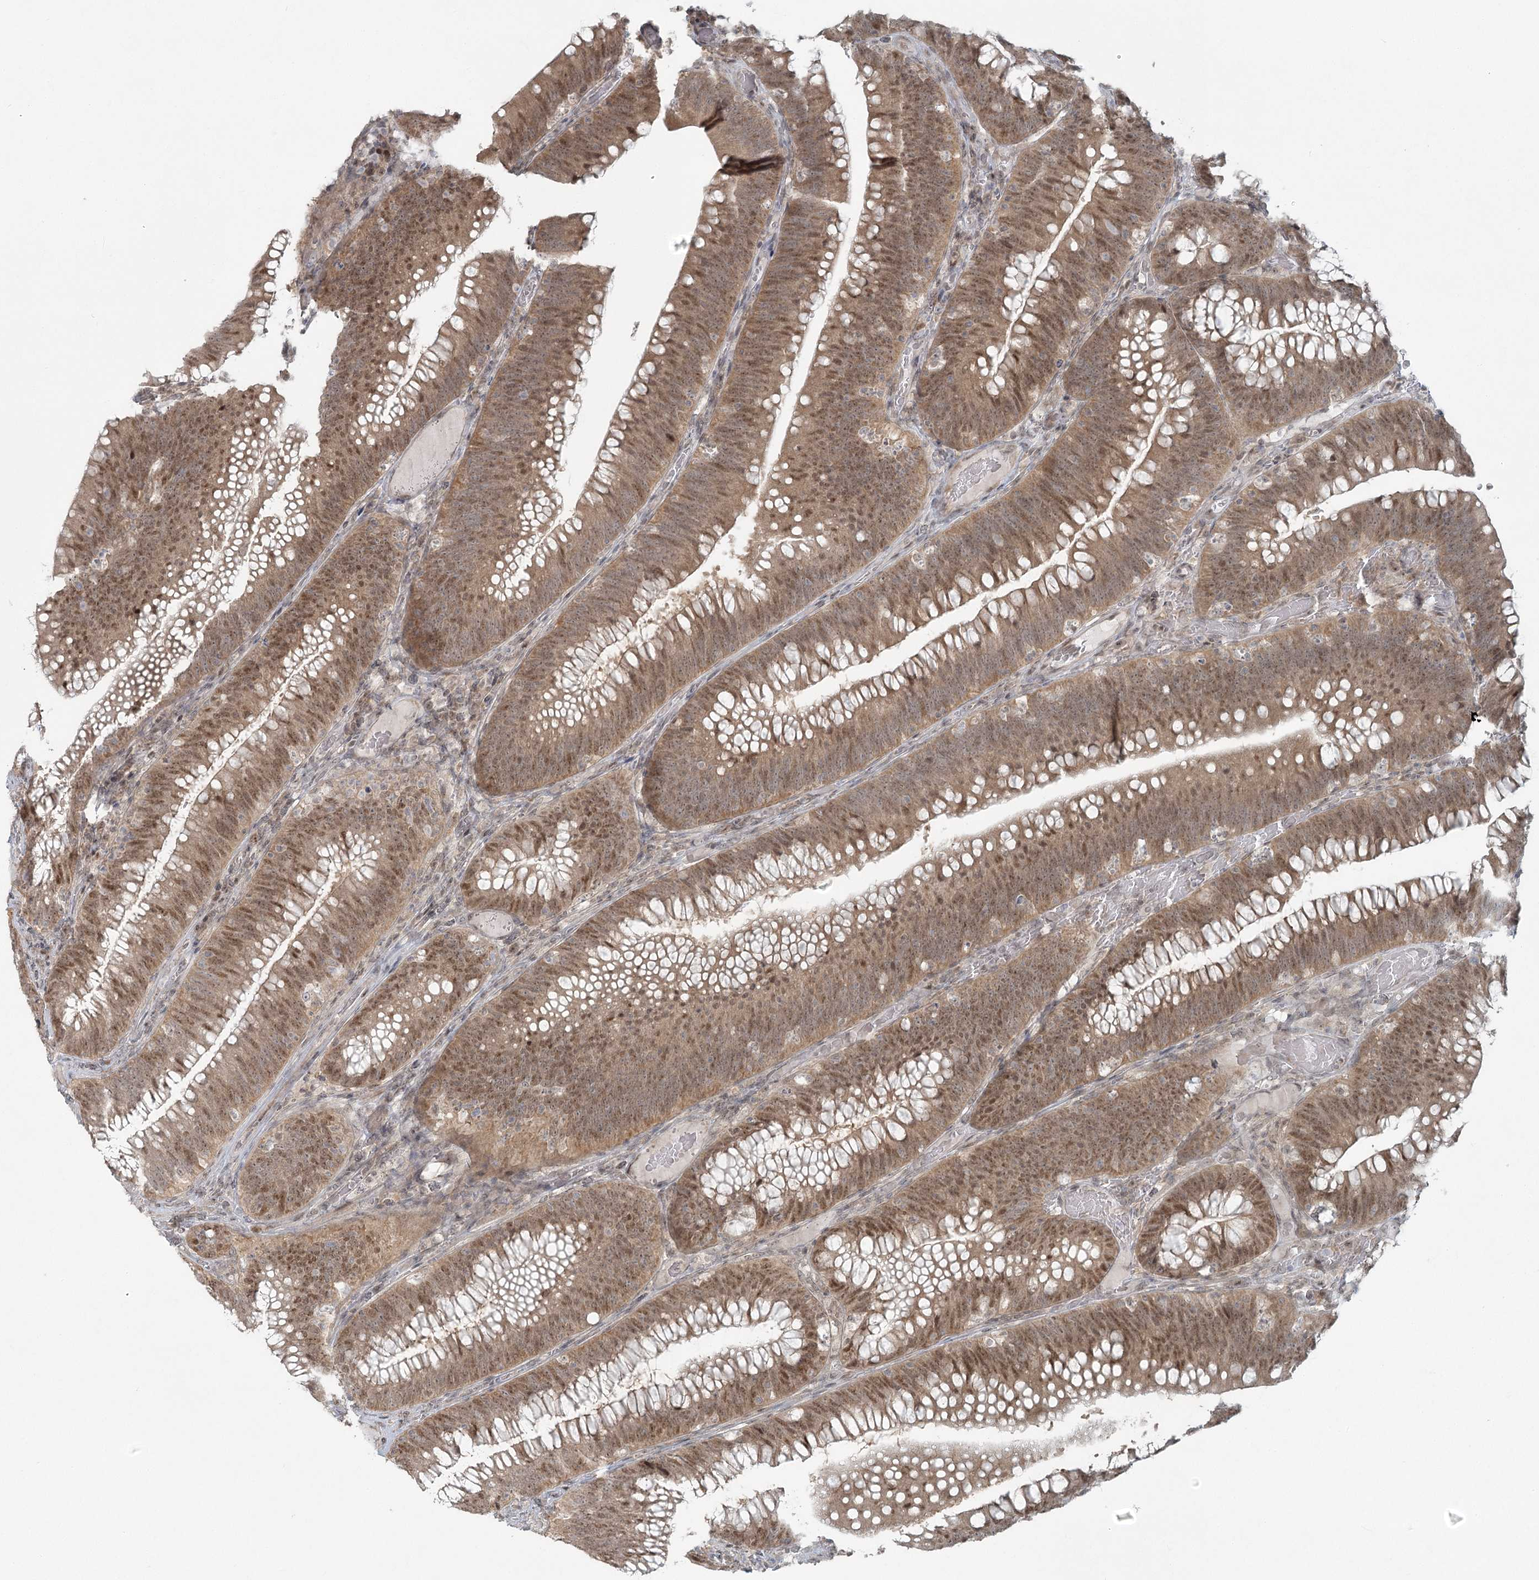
{"staining": {"intensity": "moderate", "quantity": ">75%", "location": "cytoplasmic/membranous,nuclear"}, "tissue": "colorectal cancer", "cell_type": "Tumor cells", "image_type": "cancer", "snomed": [{"axis": "morphology", "description": "Normal tissue, NOS"}, {"axis": "topography", "description": "Colon"}], "caption": "A photomicrograph of colorectal cancer stained for a protein demonstrates moderate cytoplasmic/membranous and nuclear brown staining in tumor cells.", "gene": "R3HCC1L", "patient": {"sex": "female", "age": 82}}